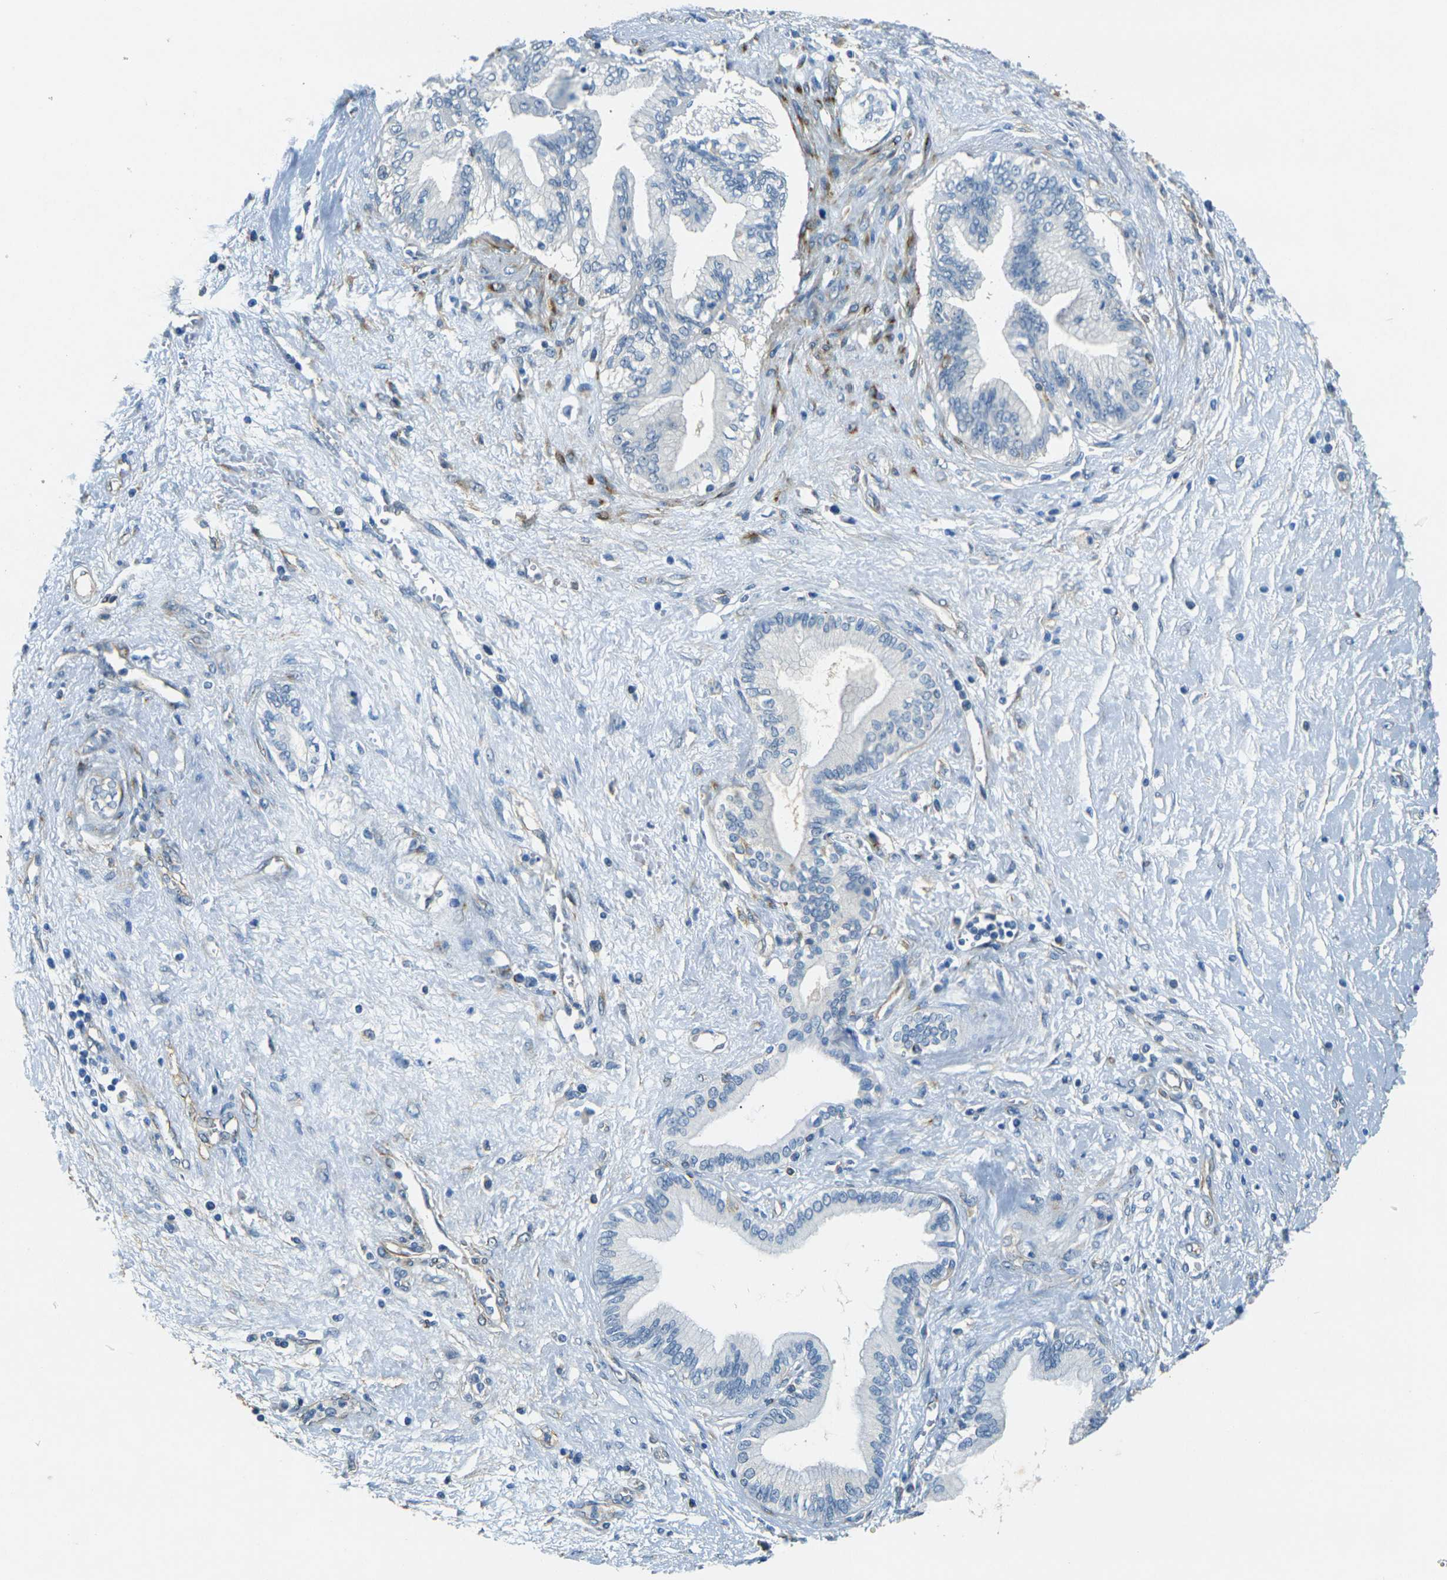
{"staining": {"intensity": "negative", "quantity": "none", "location": "none"}, "tissue": "pancreatic cancer", "cell_type": "Tumor cells", "image_type": "cancer", "snomed": [{"axis": "morphology", "description": "Adenocarcinoma, NOS"}, {"axis": "topography", "description": "Pancreas"}], "caption": "Tumor cells are negative for protein expression in human pancreatic cancer (adenocarcinoma).", "gene": "SORT1", "patient": {"sex": "female", "age": 70}}